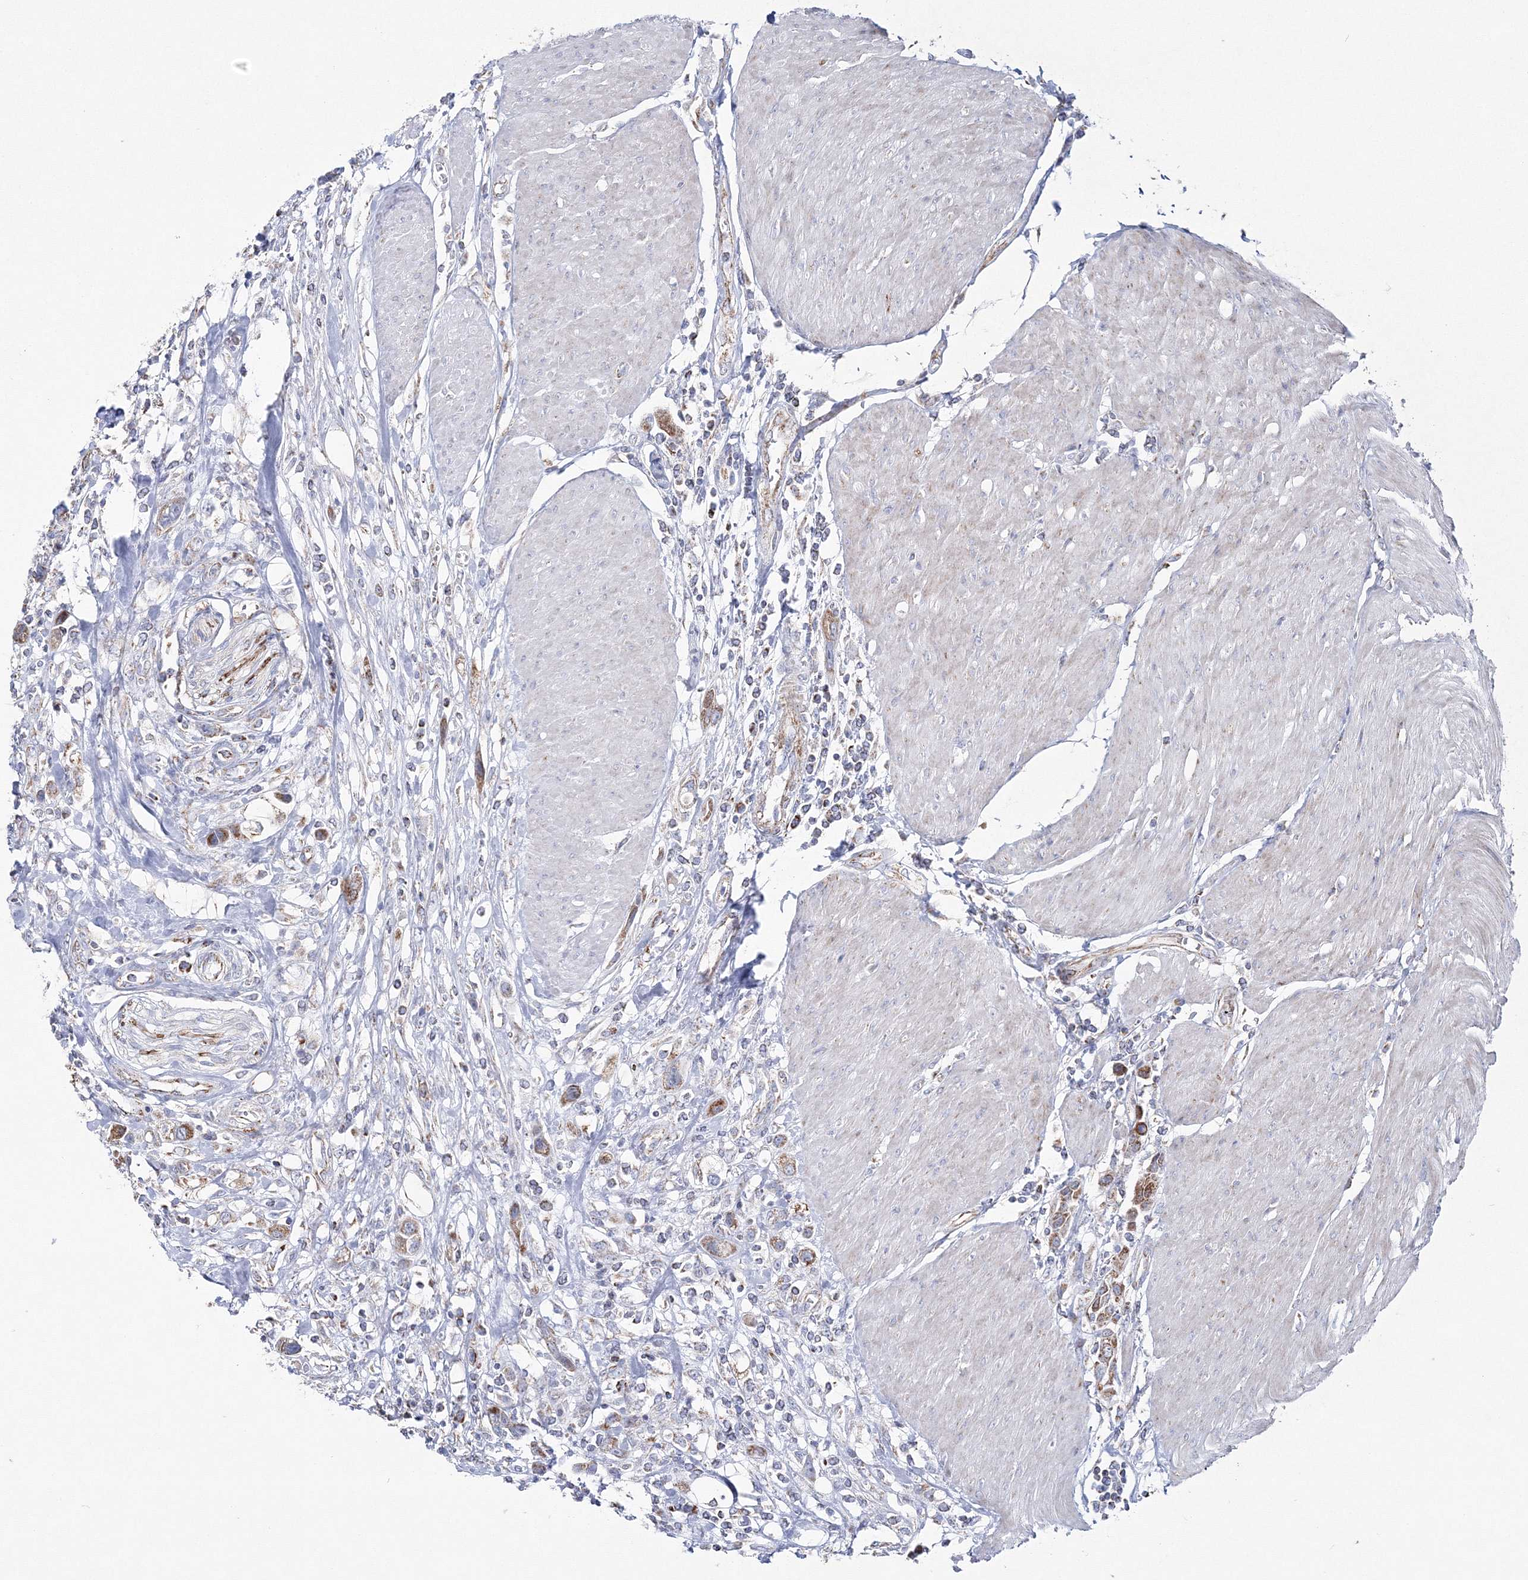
{"staining": {"intensity": "moderate", "quantity": ">75%", "location": "cytoplasmic/membranous"}, "tissue": "urothelial cancer", "cell_type": "Tumor cells", "image_type": "cancer", "snomed": [{"axis": "morphology", "description": "Urothelial carcinoma, High grade"}, {"axis": "topography", "description": "Urinary bladder"}], "caption": "Protein staining displays moderate cytoplasmic/membranous positivity in about >75% of tumor cells in urothelial cancer.", "gene": "HIBCH", "patient": {"sex": "male", "age": 50}}